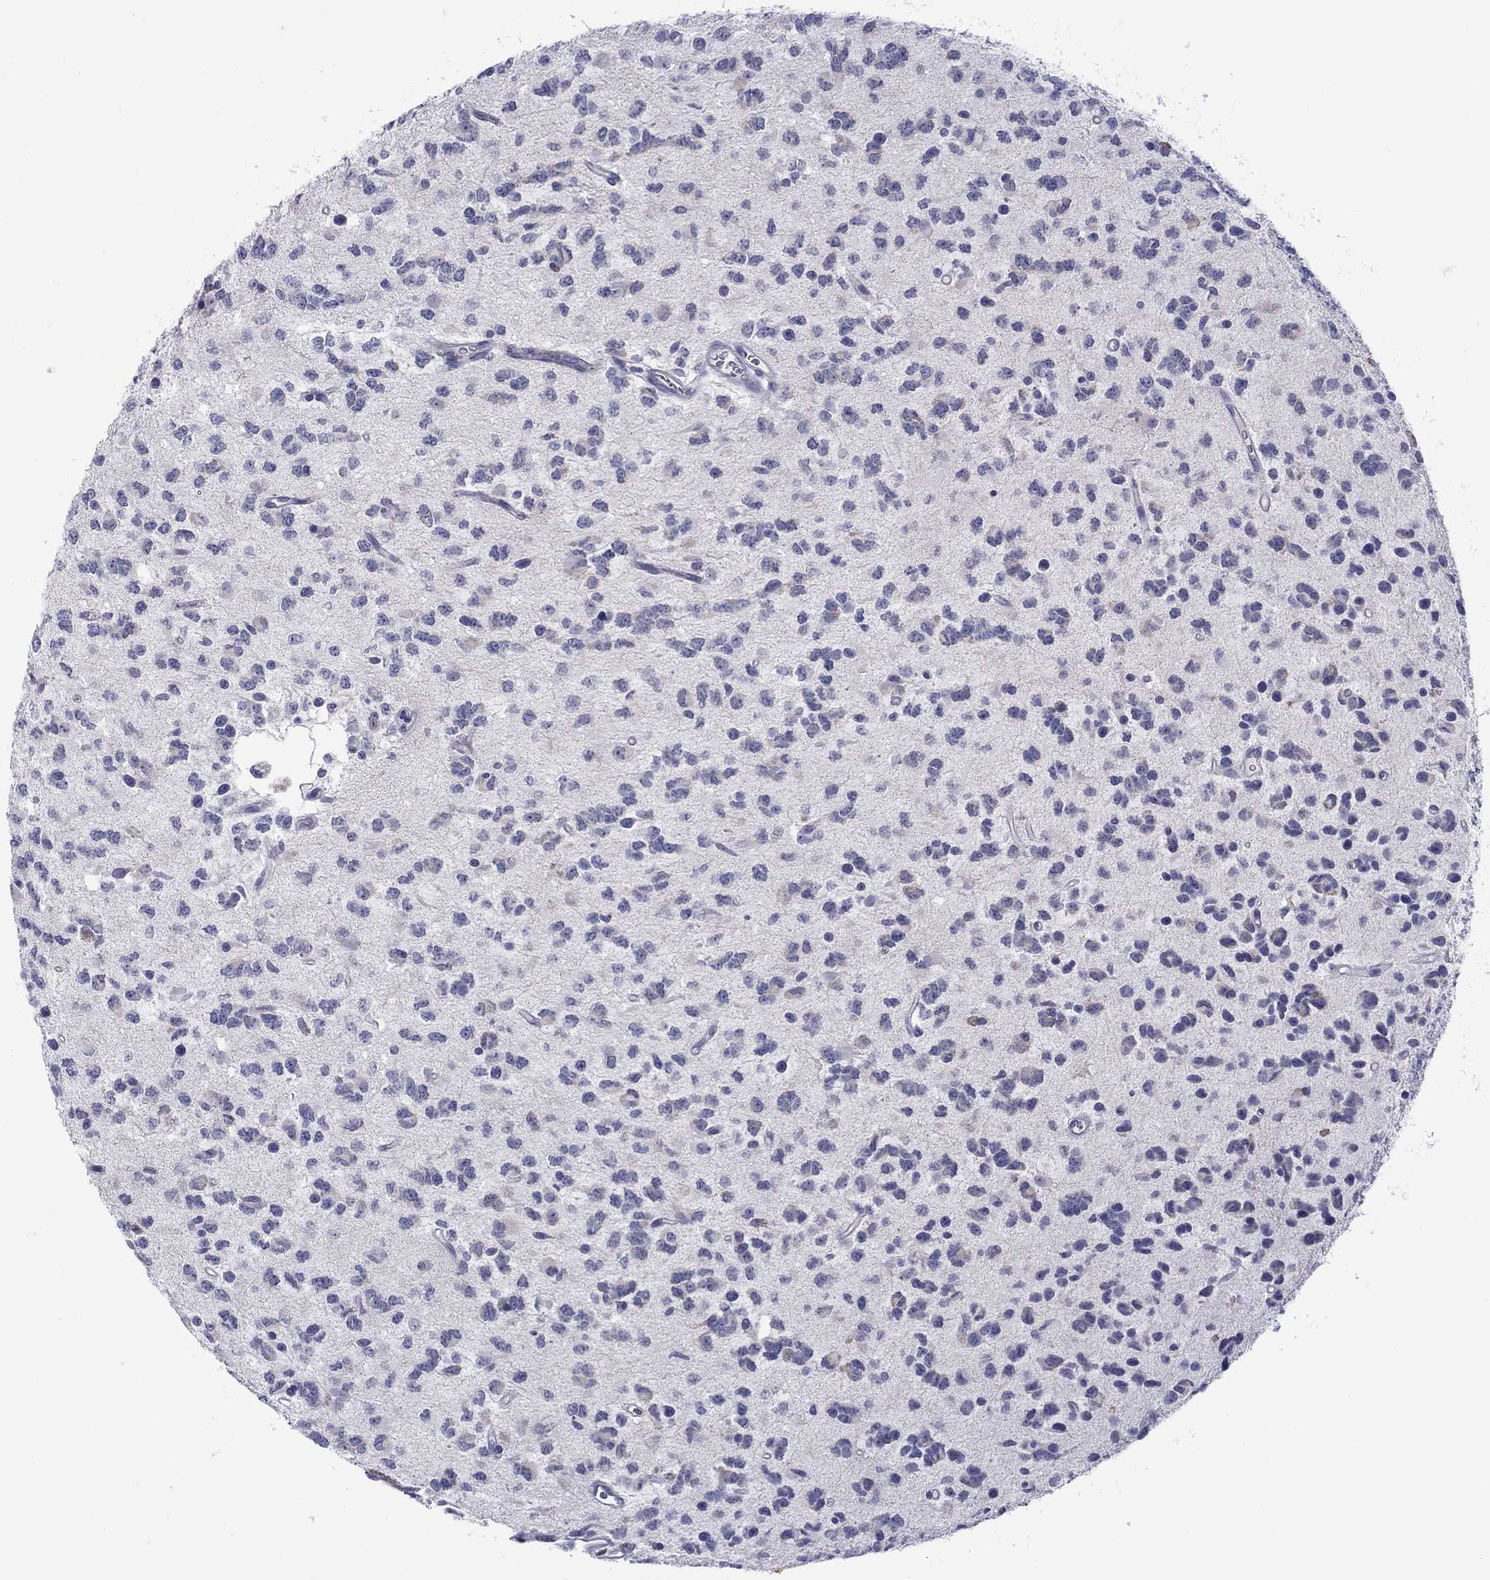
{"staining": {"intensity": "negative", "quantity": "none", "location": "none"}, "tissue": "glioma", "cell_type": "Tumor cells", "image_type": "cancer", "snomed": [{"axis": "morphology", "description": "Glioma, malignant, Low grade"}, {"axis": "topography", "description": "Brain"}], "caption": "IHC of glioma reveals no positivity in tumor cells. (Brightfield microscopy of DAB (3,3'-diaminobenzidine) IHC at high magnification).", "gene": "TCFL5", "patient": {"sex": "female", "age": 45}}